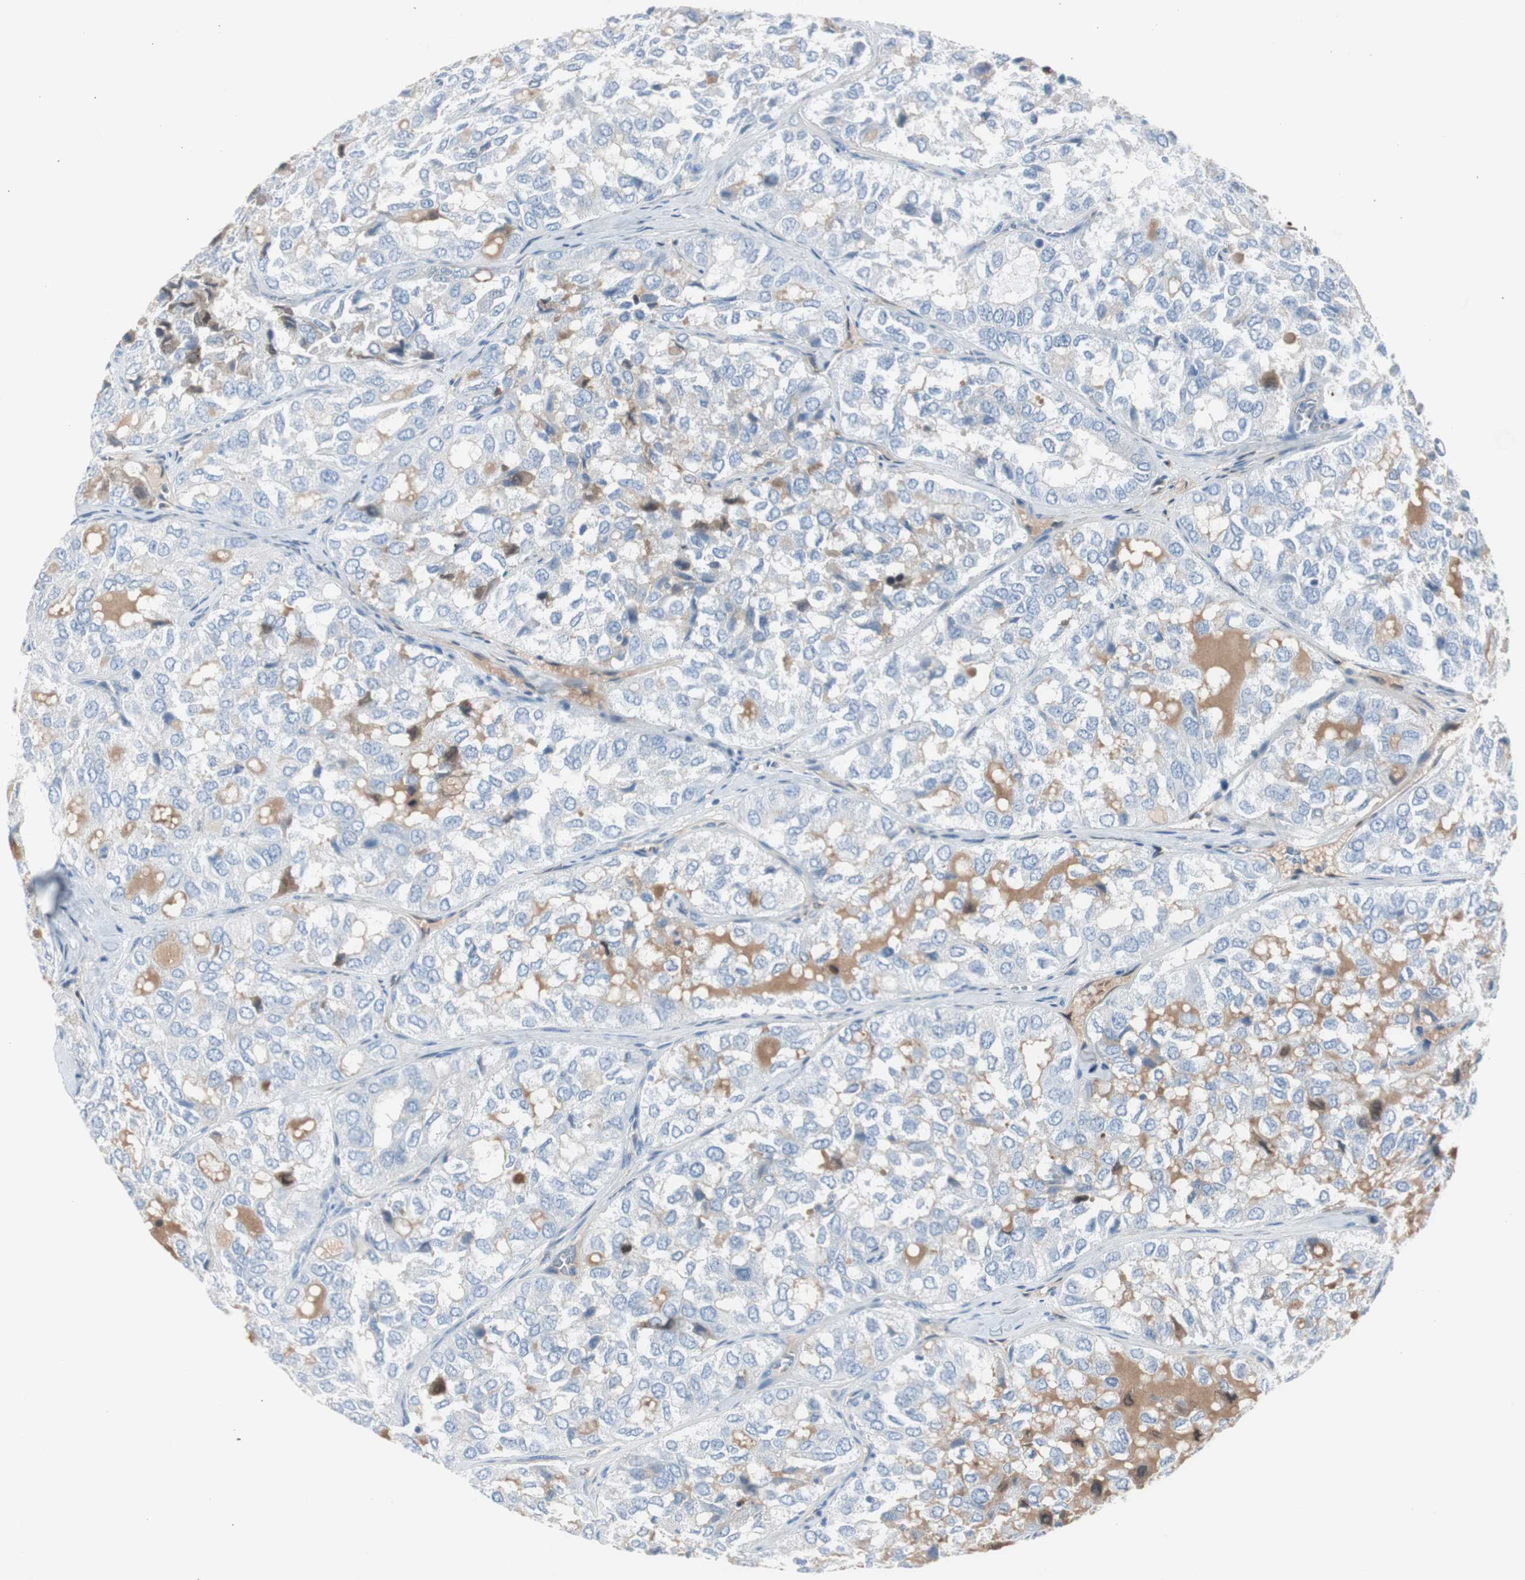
{"staining": {"intensity": "negative", "quantity": "none", "location": "none"}, "tissue": "thyroid cancer", "cell_type": "Tumor cells", "image_type": "cancer", "snomed": [{"axis": "morphology", "description": "Follicular adenoma carcinoma, NOS"}, {"axis": "topography", "description": "Thyroid gland"}], "caption": "Immunohistochemistry (IHC) photomicrograph of neoplastic tissue: human thyroid follicular adenoma carcinoma stained with DAB reveals no significant protein positivity in tumor cells.", "gene": "SERPINF1", "patient": {"sex": "male", "age": 75}}